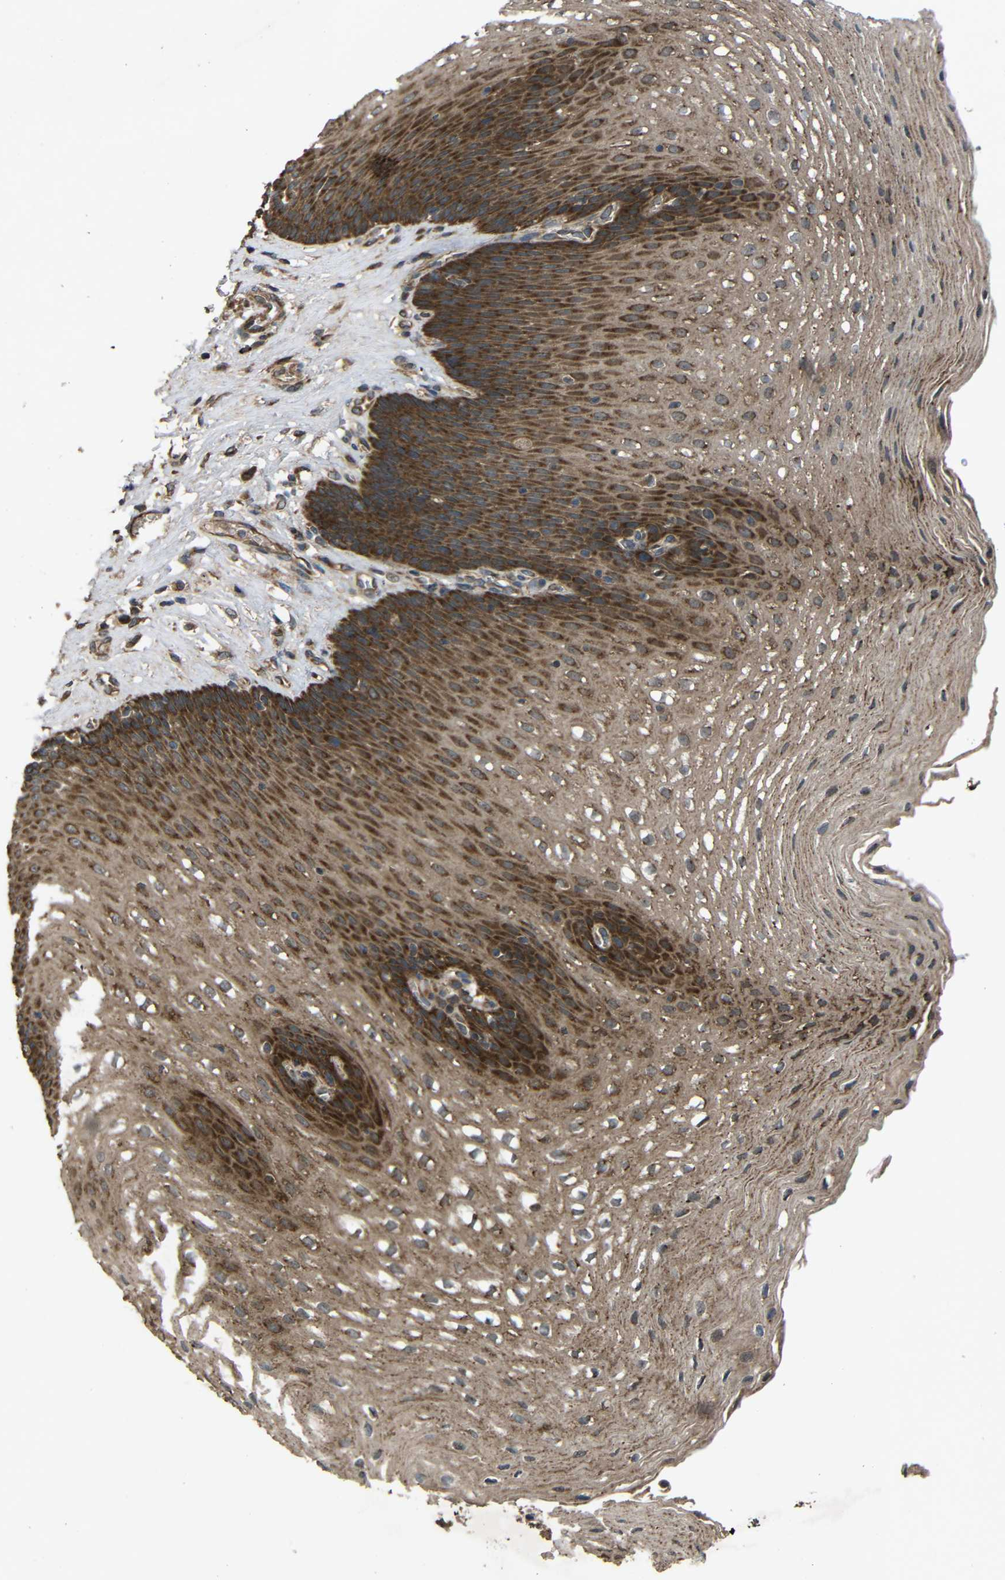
{"staining": {"intensity": "strong", "quantity": ">75%", "location": "cytoplasmic/membranous"}, "tissue": "esophagus", "cell_type": "Squamous epithelial cells", "image_type": "normal", "snomed": [{"axis": "morphology", "description": "Normal tissue, NOS"}, {"axis": "topography", "description": "Esophagus"}], "caption": "Brown immunohistochemical staining in benign esophagus demonstrates strong cytoplasmic/membranous positivity in approximately >75% of squamous epithelial cells. (Brightfield microscopy of DAB IHC at high magnification).", "gene": "C1GALT1", "patient": {"sex": "male", "age": 48}}